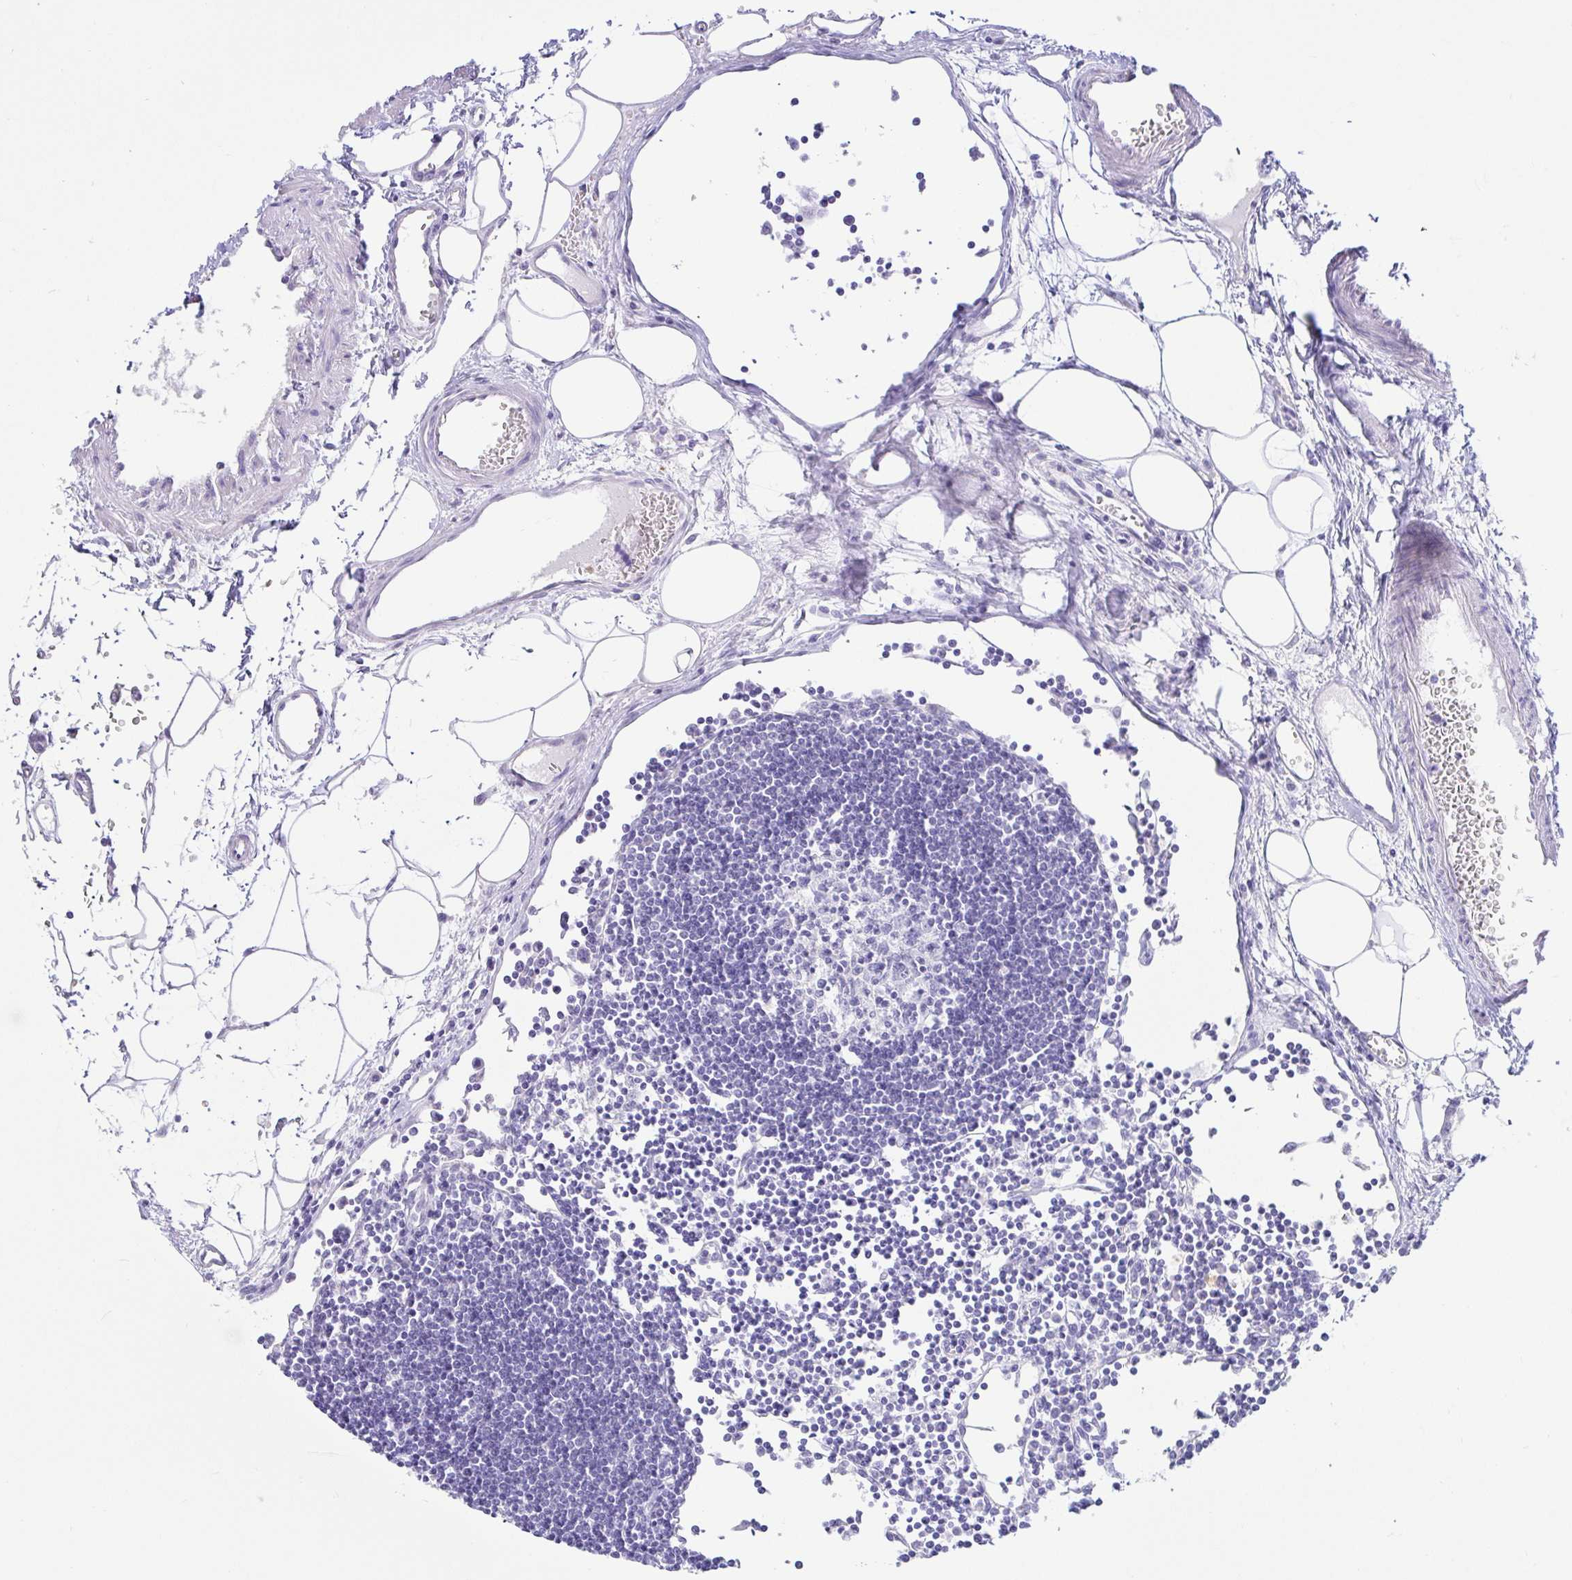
{"staining": {"intensity": "negative", "quantity": "none", "location": "none"}, "tissue": "lymph node", "cell_type": "Germinal center cells", "image_type": "normal", "snomed": [{"axis": "morphology", "description": "Normal tissue, NOS"}, {"axis": "topography", "description": "Lymph node"}], "caption": "DAB immunohistochemical staining of benign human lymph node reveals no significant positivity in germinal center cells.", "gene": "PAX8", "patient": {"sex": "female", "age": 65}}